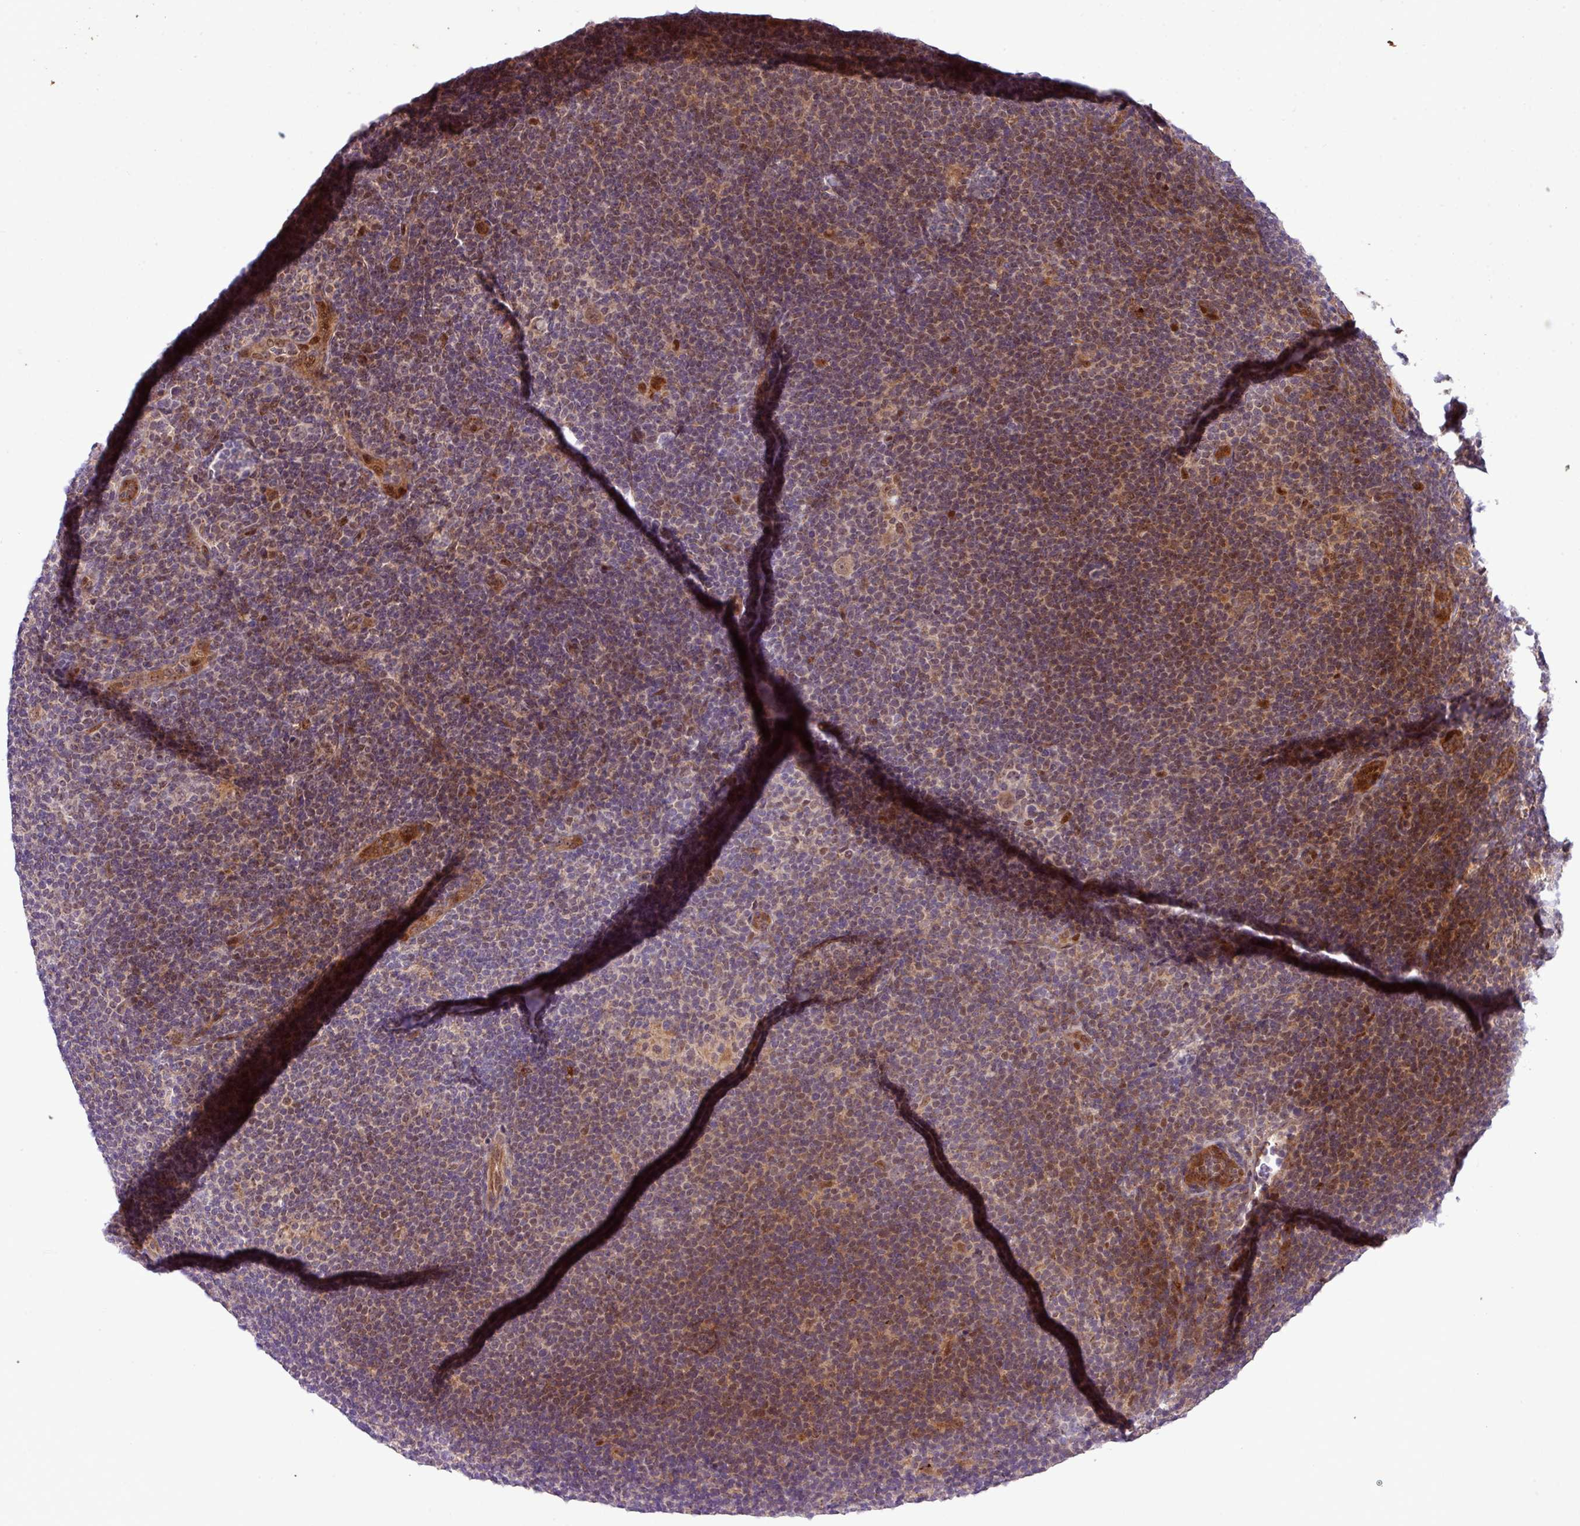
{"staining": {"intensity": "weak", "quantity": "25%-75%", "location": "cytoplasmic/membranous"}, "tissue": "lymphoma", "cell_type": "Tumor cells", "image_type": "cancer", "snomed": [{"axis": "morphology", "description": "Hodgkin's disease, NOS"}, {"axis": "topography", "description": "Lymph node"}], "caption": "DAB (3,3'-diaminobenzidine) immunohistochemical staining of human Hodgkin's disease exhibits weak cytoplasmic/membranous protein expression in about 25%-75% of tumor cells. (brown staining indicates protein expression, while blue staining denotes nuclei).", "gene": "B3GNT9", "patient": {"sex": "female", "age": 57}}